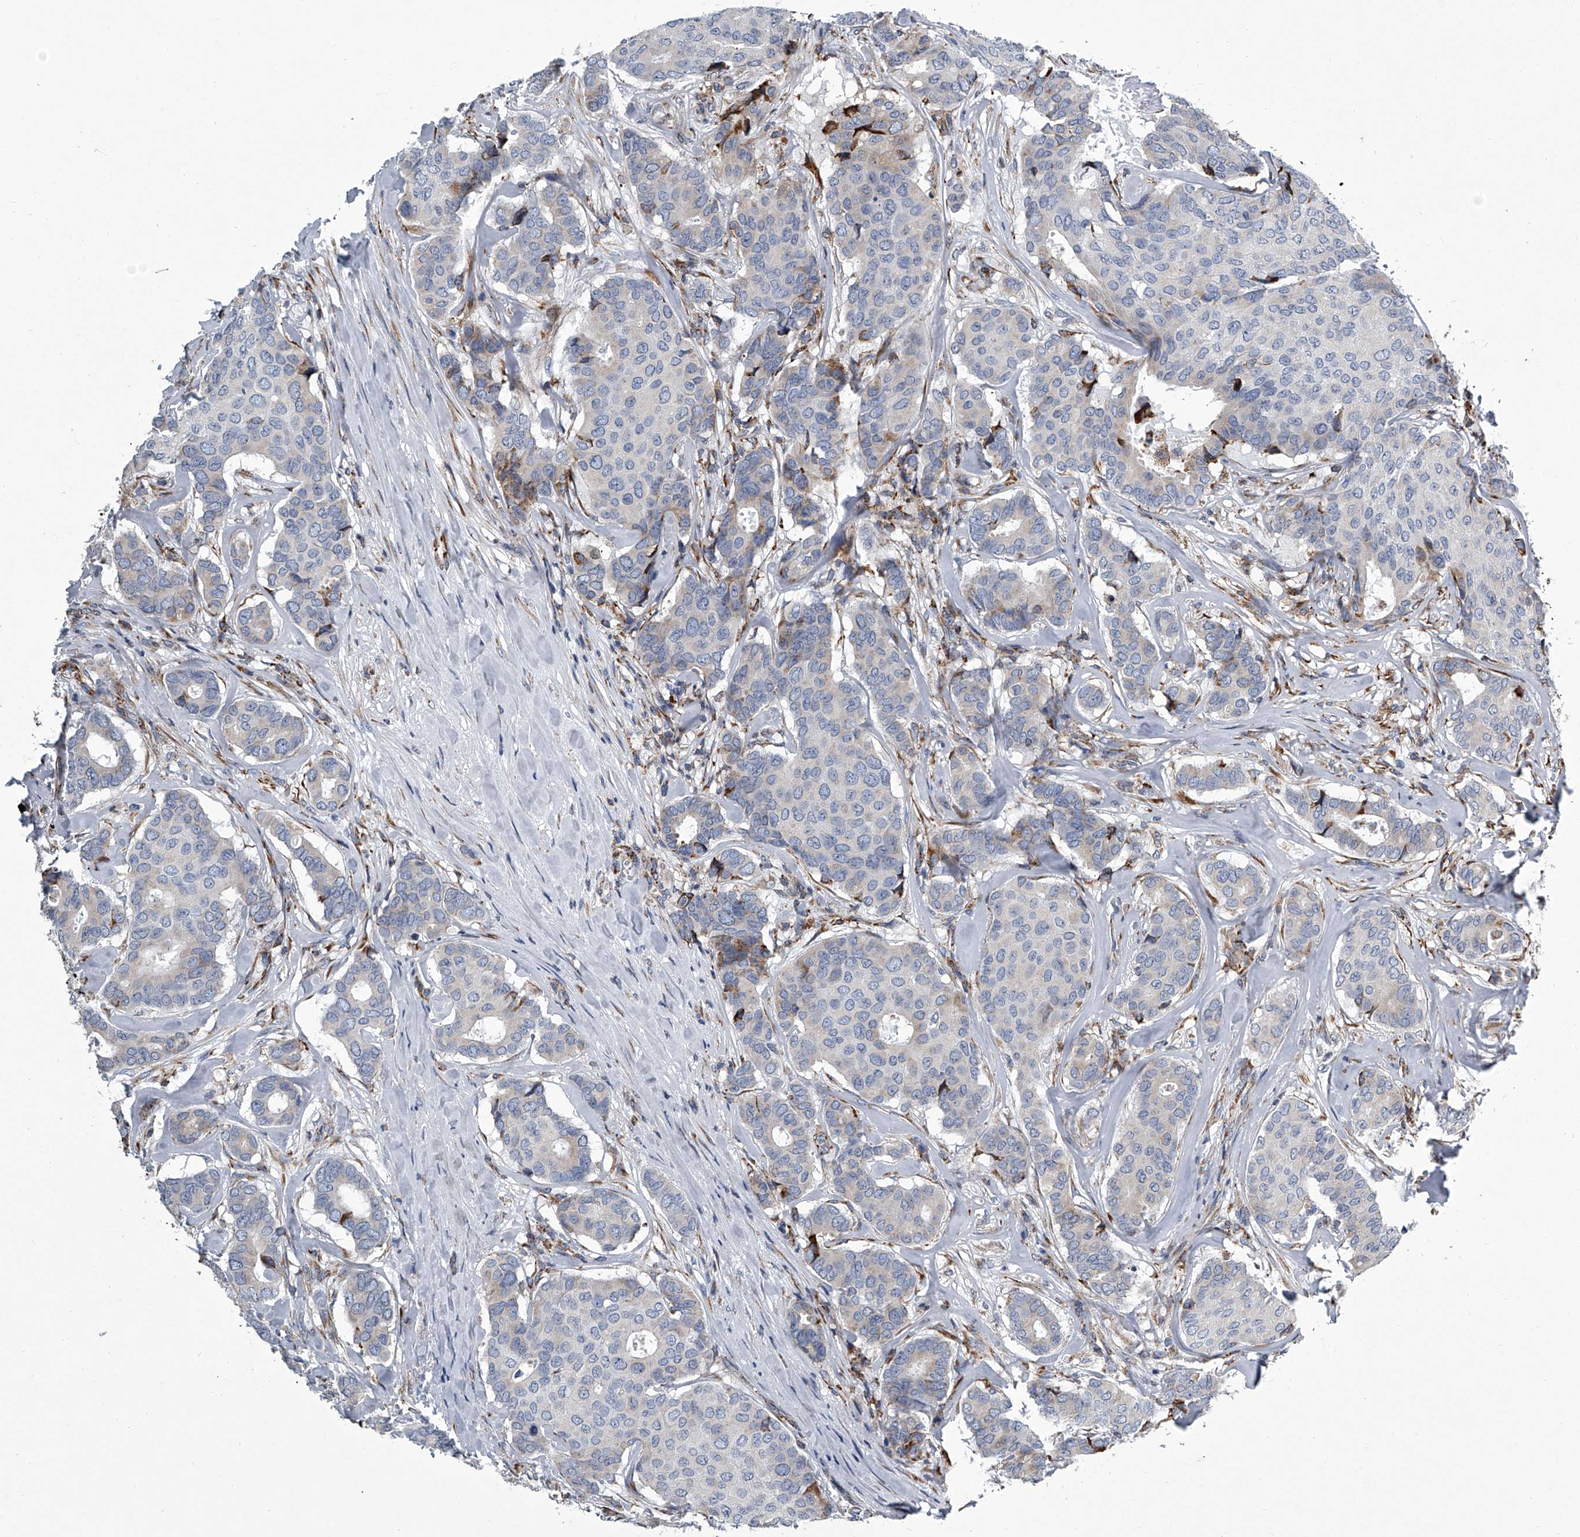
{"staining": {"intensity": "negative", "quantity": "none", "location": "none"}, "tissue": "breast cancer", "cell_type": "Tumor cells", "image_type": "cancer", "snomed": [{"axis": "morphology", "description": "Duct carcinoma"}, {"axis": "topography", "description": "Breast"}], "caption": "Tumor cells show no significant positivity in intraductal carcinoma (breast).", "gene": "TMEM63C", "patient": {"sex": "female", "age": 75}}